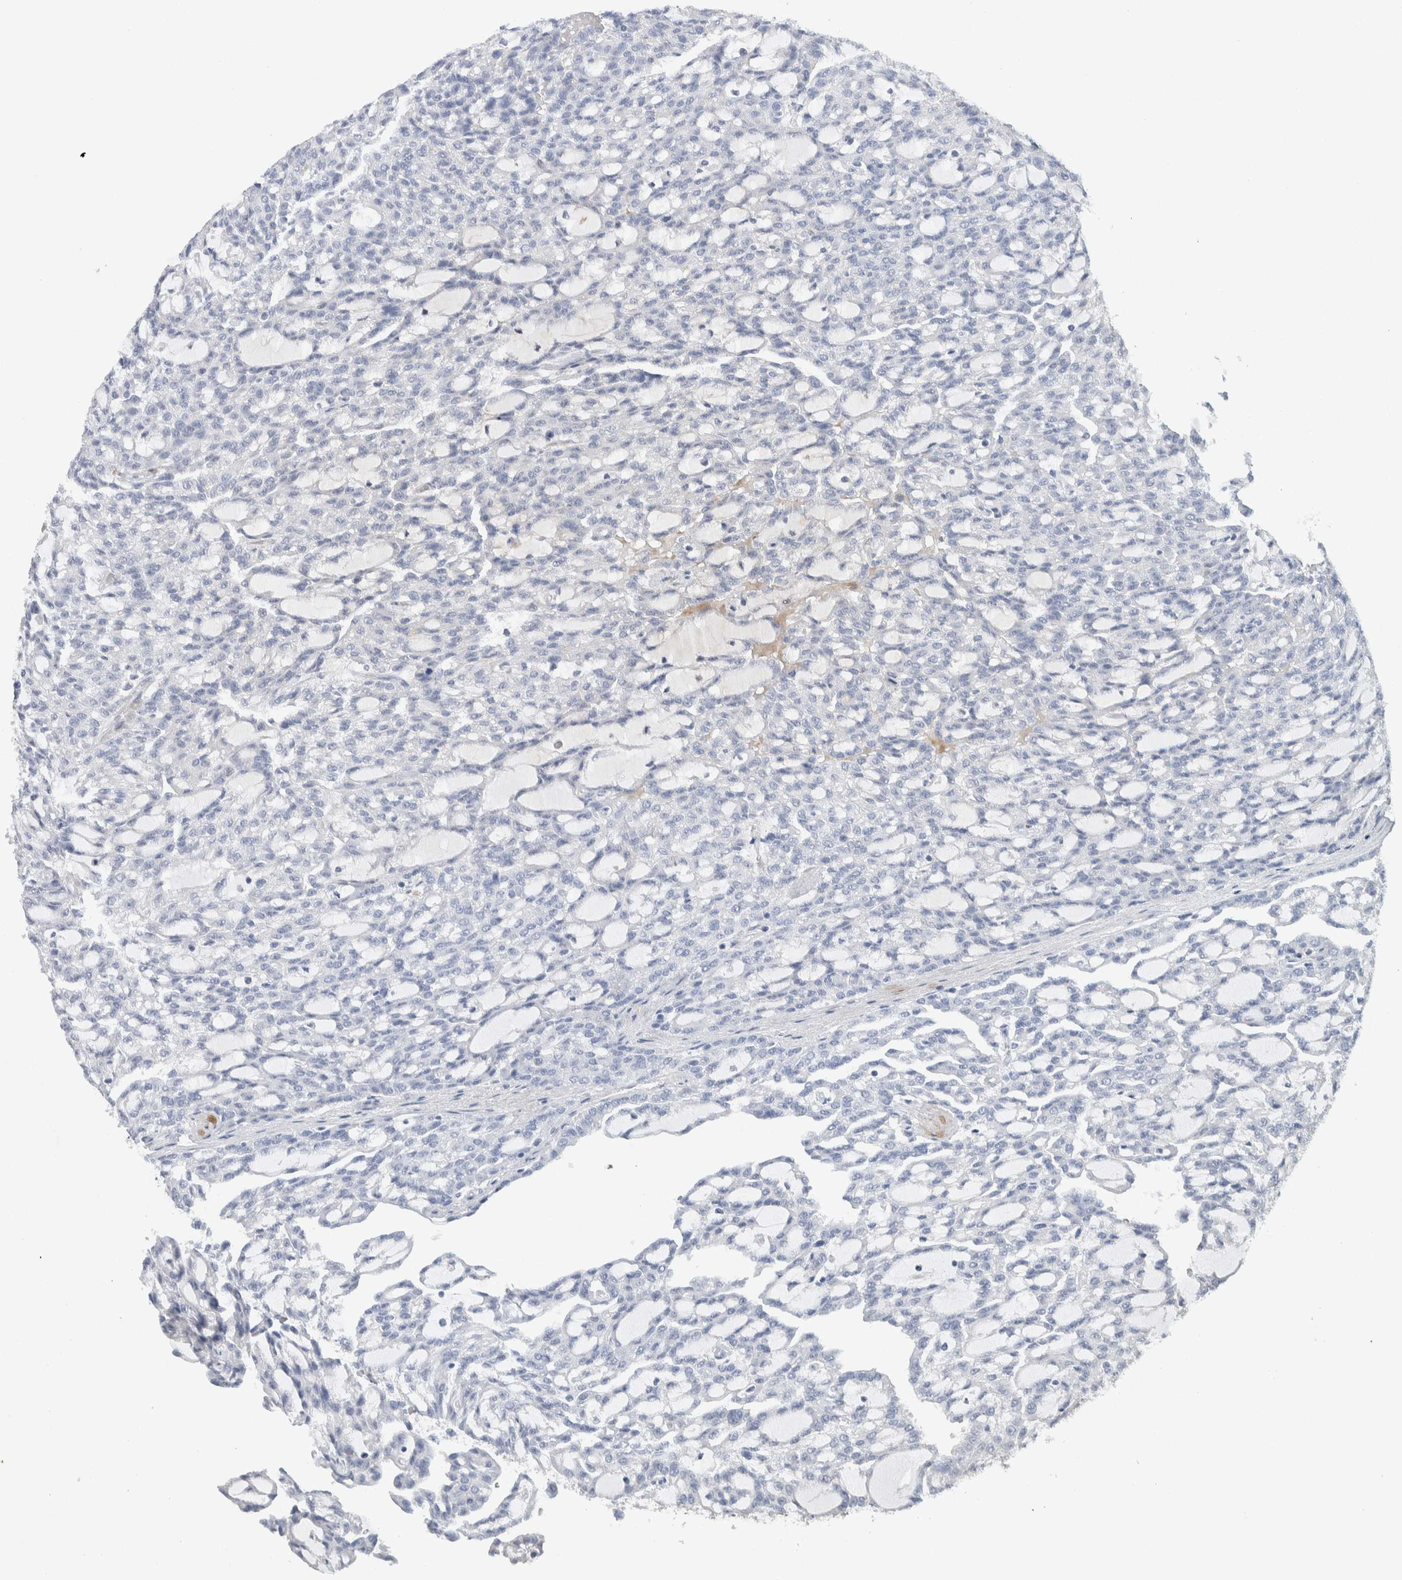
{"staining": {"intensity": "negative", "quantity": "none", "location": "none"}, "tissue": "renal cancer", "cell_type": "Tumor cells", "image_type": "cancer", "snomed": [{"axis": "morphology", "description": "Adenocarcinoma, NOS"}, {"axis": "topography", "description": "Kidney"}], "caption": "Tumor cells are negative for protein expression in human renal cancer.", "gene": "NCF2", "patient": {"sex": "male", "age": 63}}